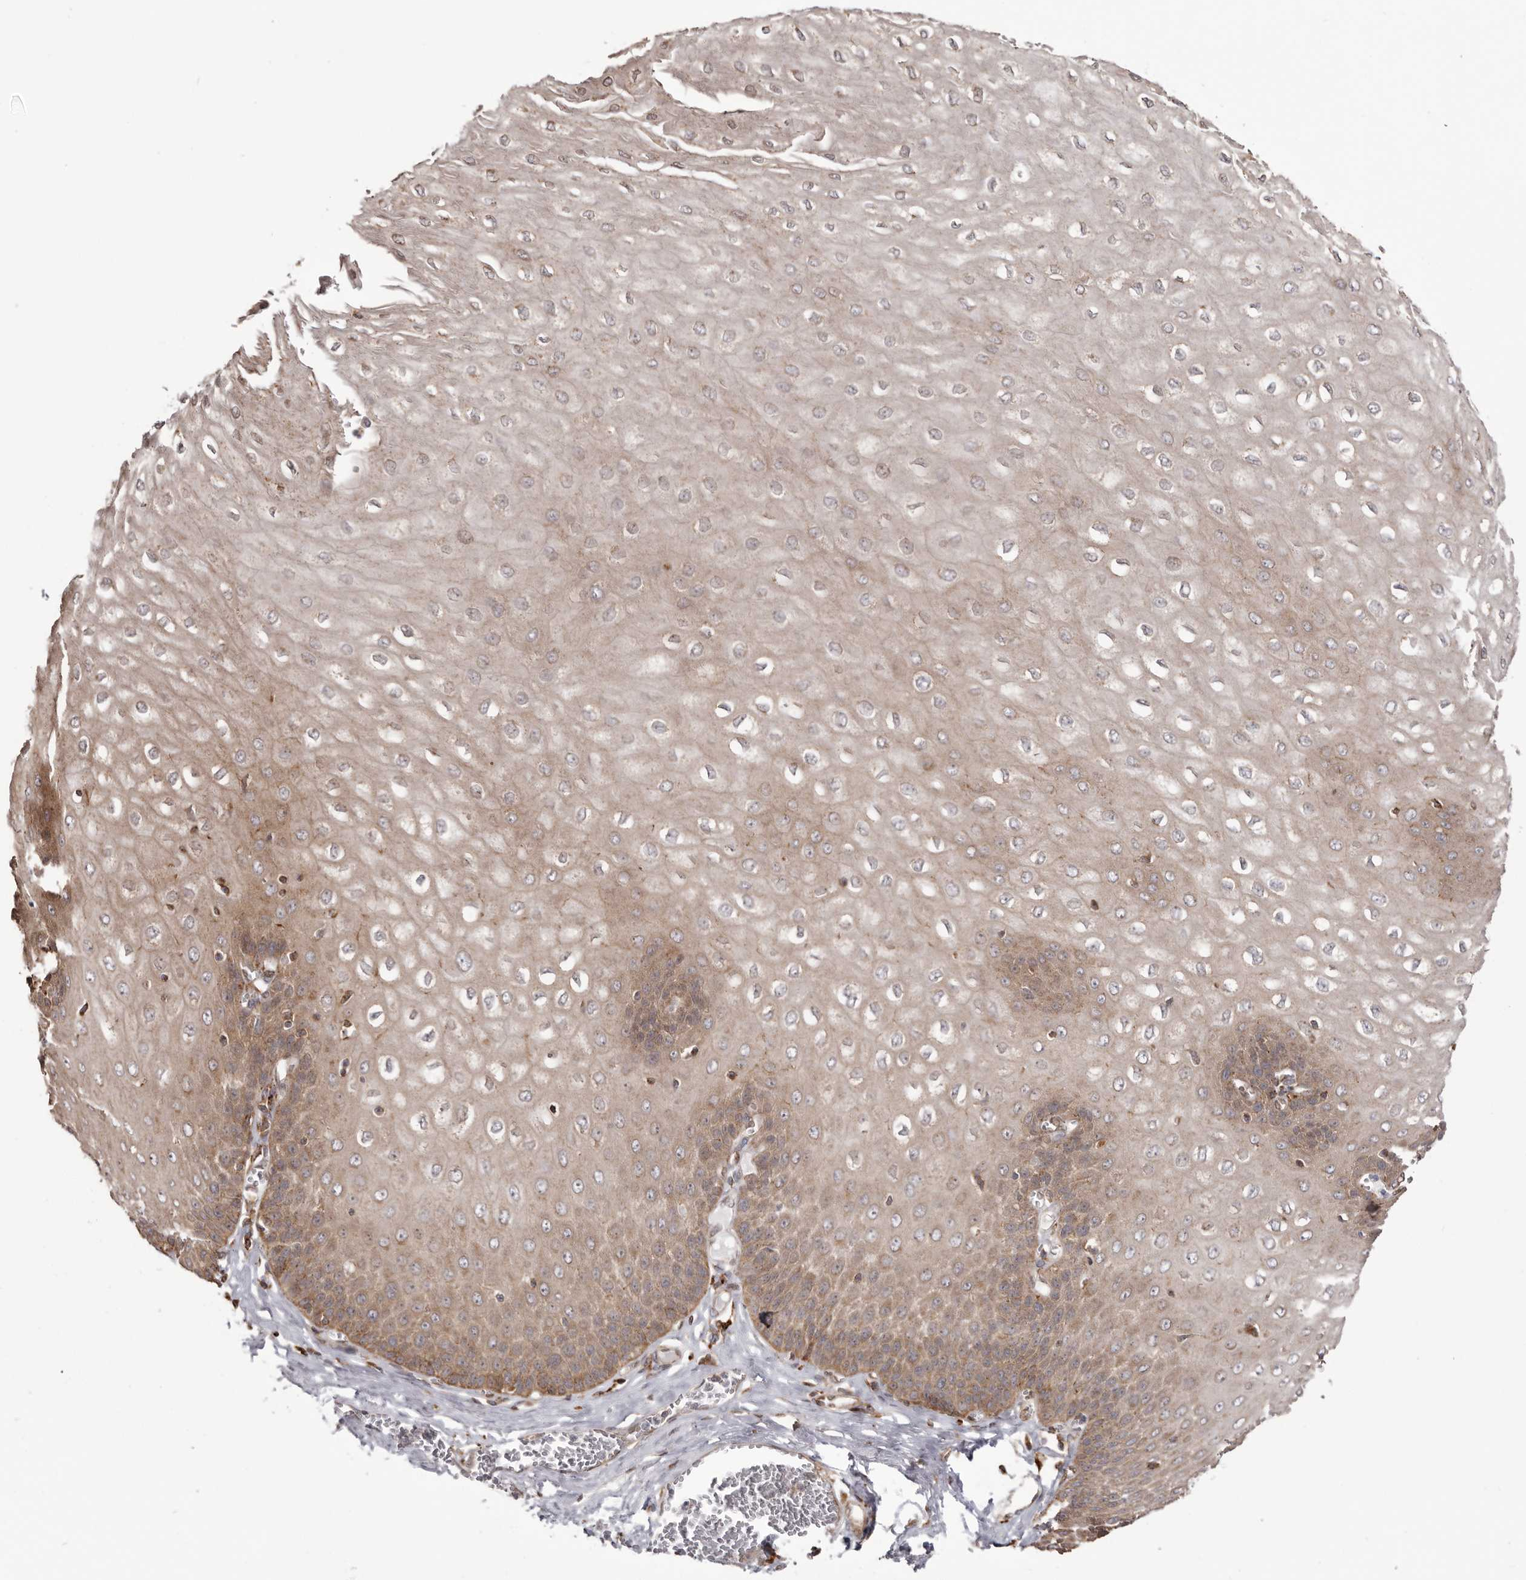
{"staining": {"intensity": "moderate", "quantity": ">75%", "location": "cytoplasmic/membranous"}, "tissue": "esophagus", "cell_type": "Squamous epithelial cells", "image_type": "normal", "snomed": [{"axis": "morphology", "description": "Normal tissue, NOS"}, {"axis": "topography", "description": "Esophagus"}], "caption": "This histopathology image shows immunohistochemistry staining of normal human esophagus, with medium moderate cytoplasmic/membranous positivity in approximately >75% of squamous epithelial cells.", "gene": "NUP43", "patient": {"sex": "male", "age": 60}}